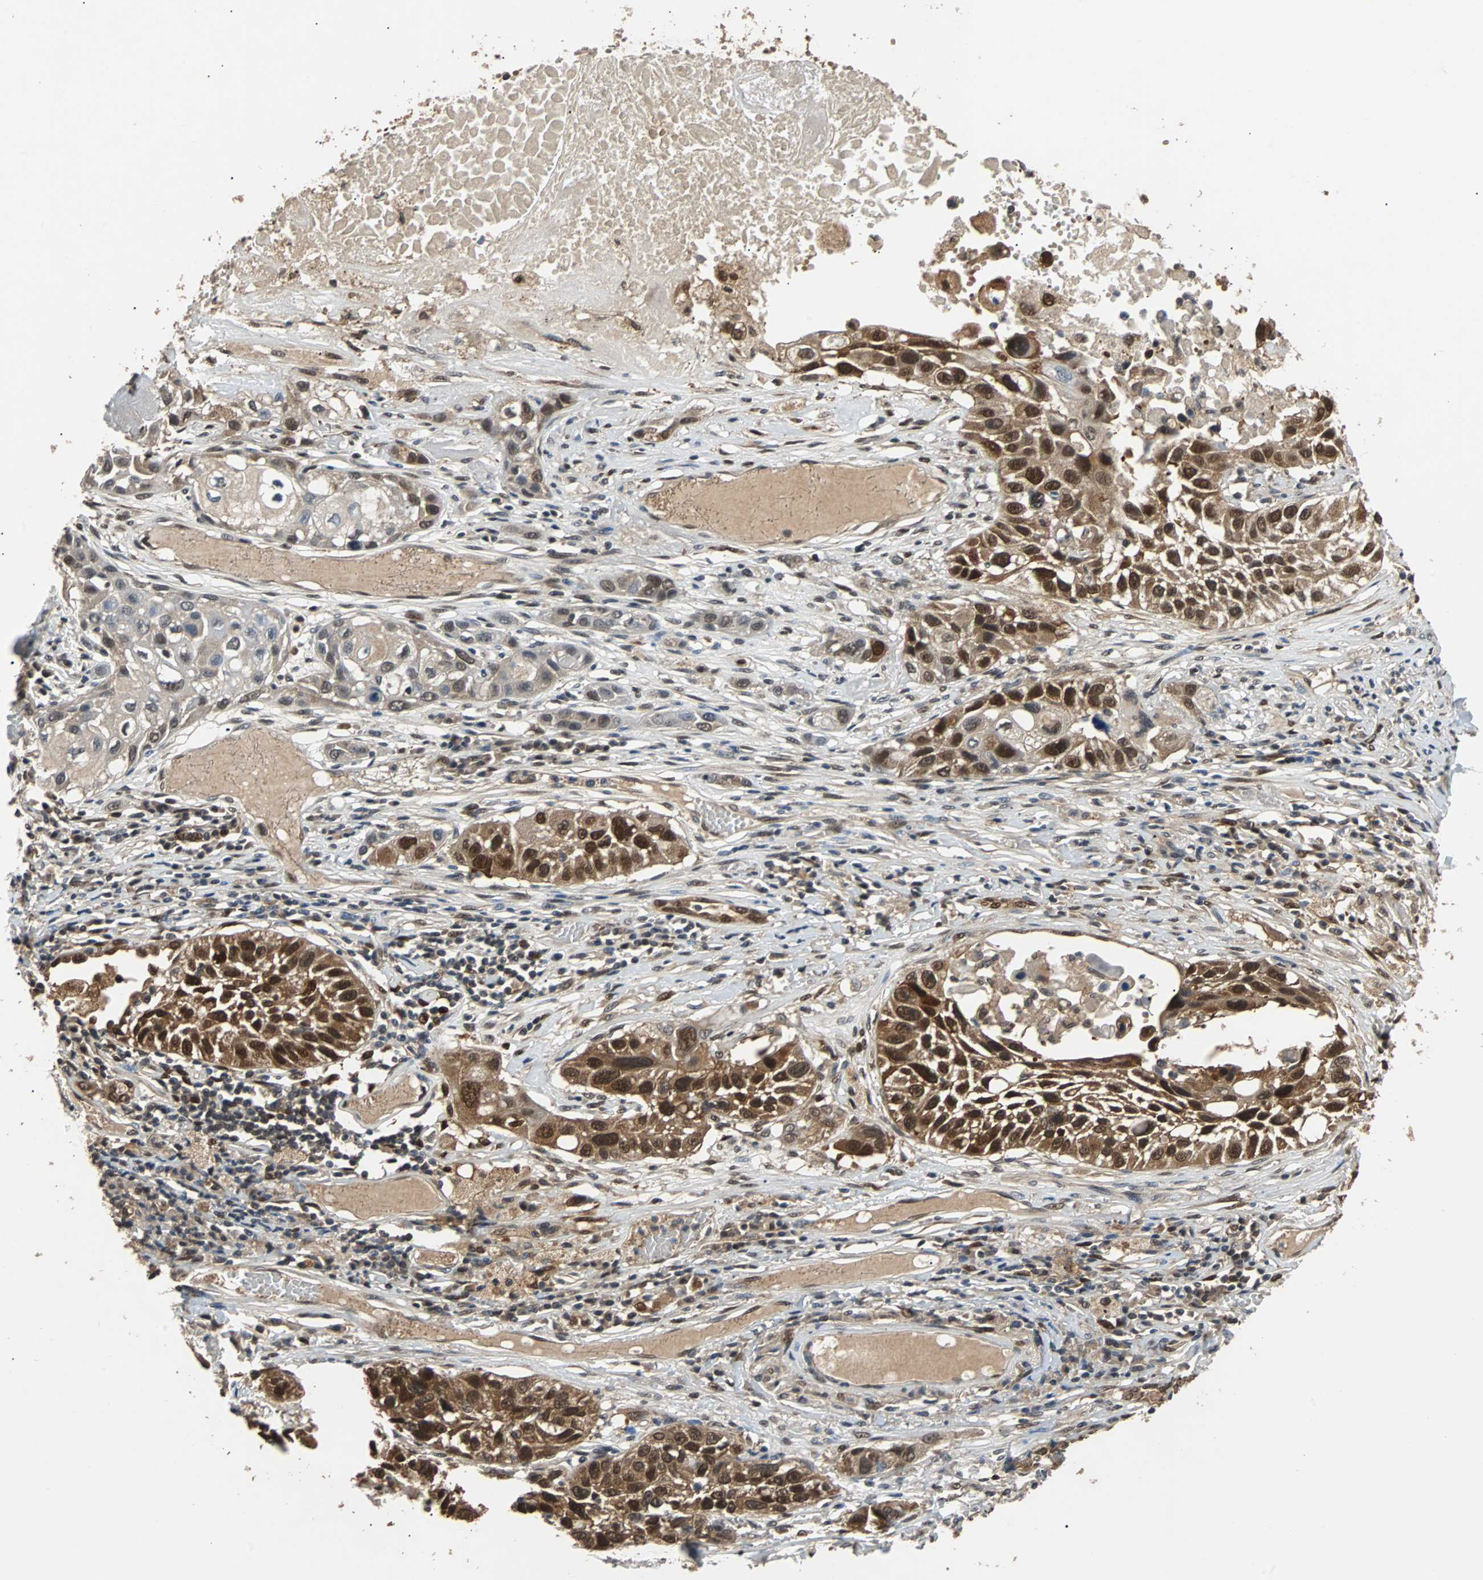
{"staining": {"intensity": "strong", "quantity": ">75%", "location": "cytoplasmic/membranous,nuclear"}, "tissue": "lung cancer", "cell_type": "Tumor cells", "image_type": "cancer", "snomed": [{"axis": "morphology", "description": "Squamous cell carcinoma, NOS"}, {"axis": "topography", "description": "Lung"}], "caption": "A brown stain highlights strong cytoplasmic/membranous and nuclear staining of a protein in lung cancer tumor cells.", "gene": "PRDX6", "patient": {"sex": "male", "age": 71}}